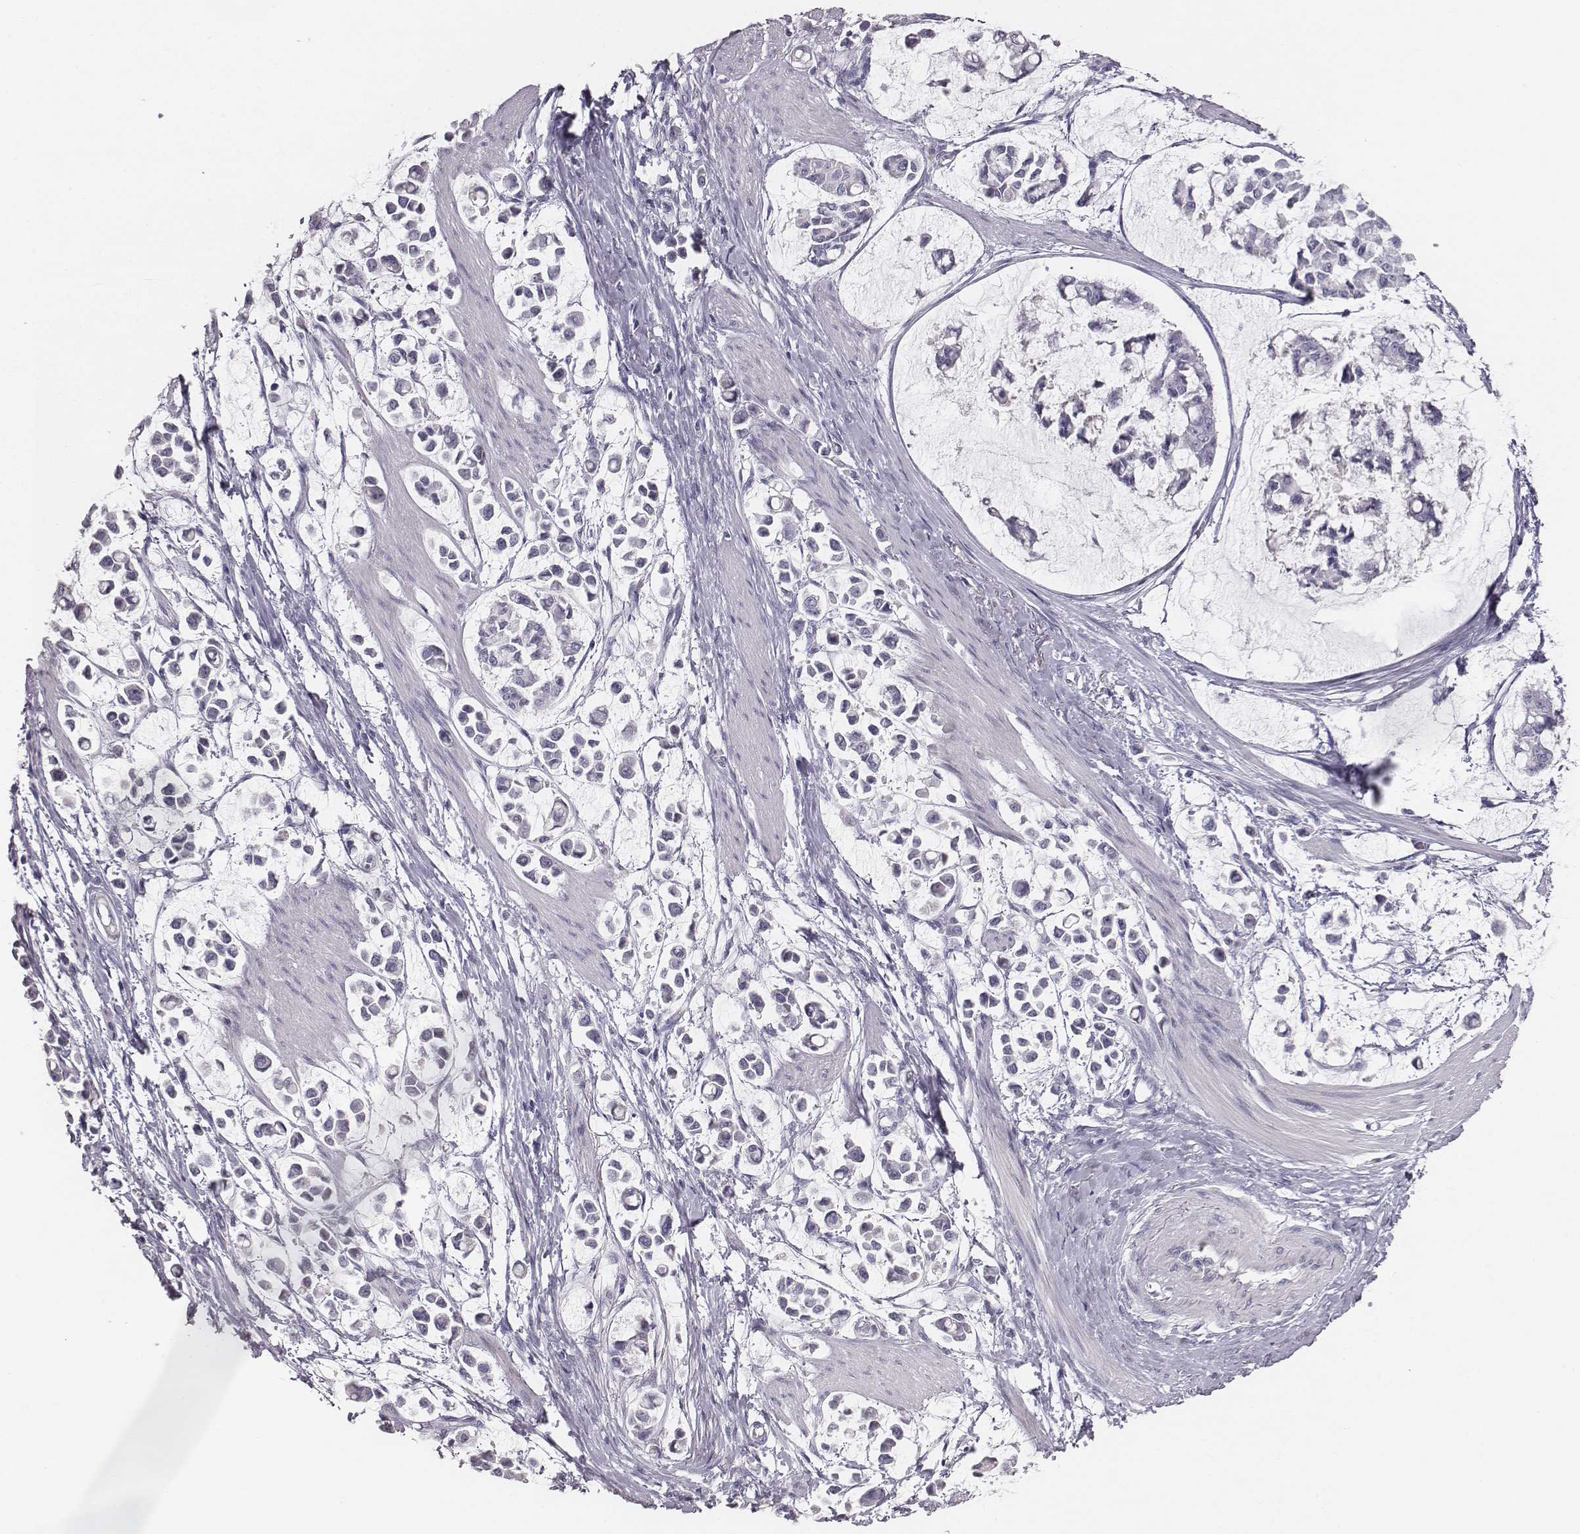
{"staining": {"intensity": "negative", "quantity": "none", "location": "none"}, "tissue": "stomach cancer", "cell_type": "Tumor cells", "image_type": "cancer", "snomed": [{"axis": "morphology", "description": "Adenocarcinoma, NOS"}, {"axis": "topography", "description": "Stomach"}], "caption": "Photomicrograph shows no significant protein positivity in tumor cells of adenocarcinoma (stomach).", "gene": "MYH6", "patient": {"sex": "male", "age": 82}}